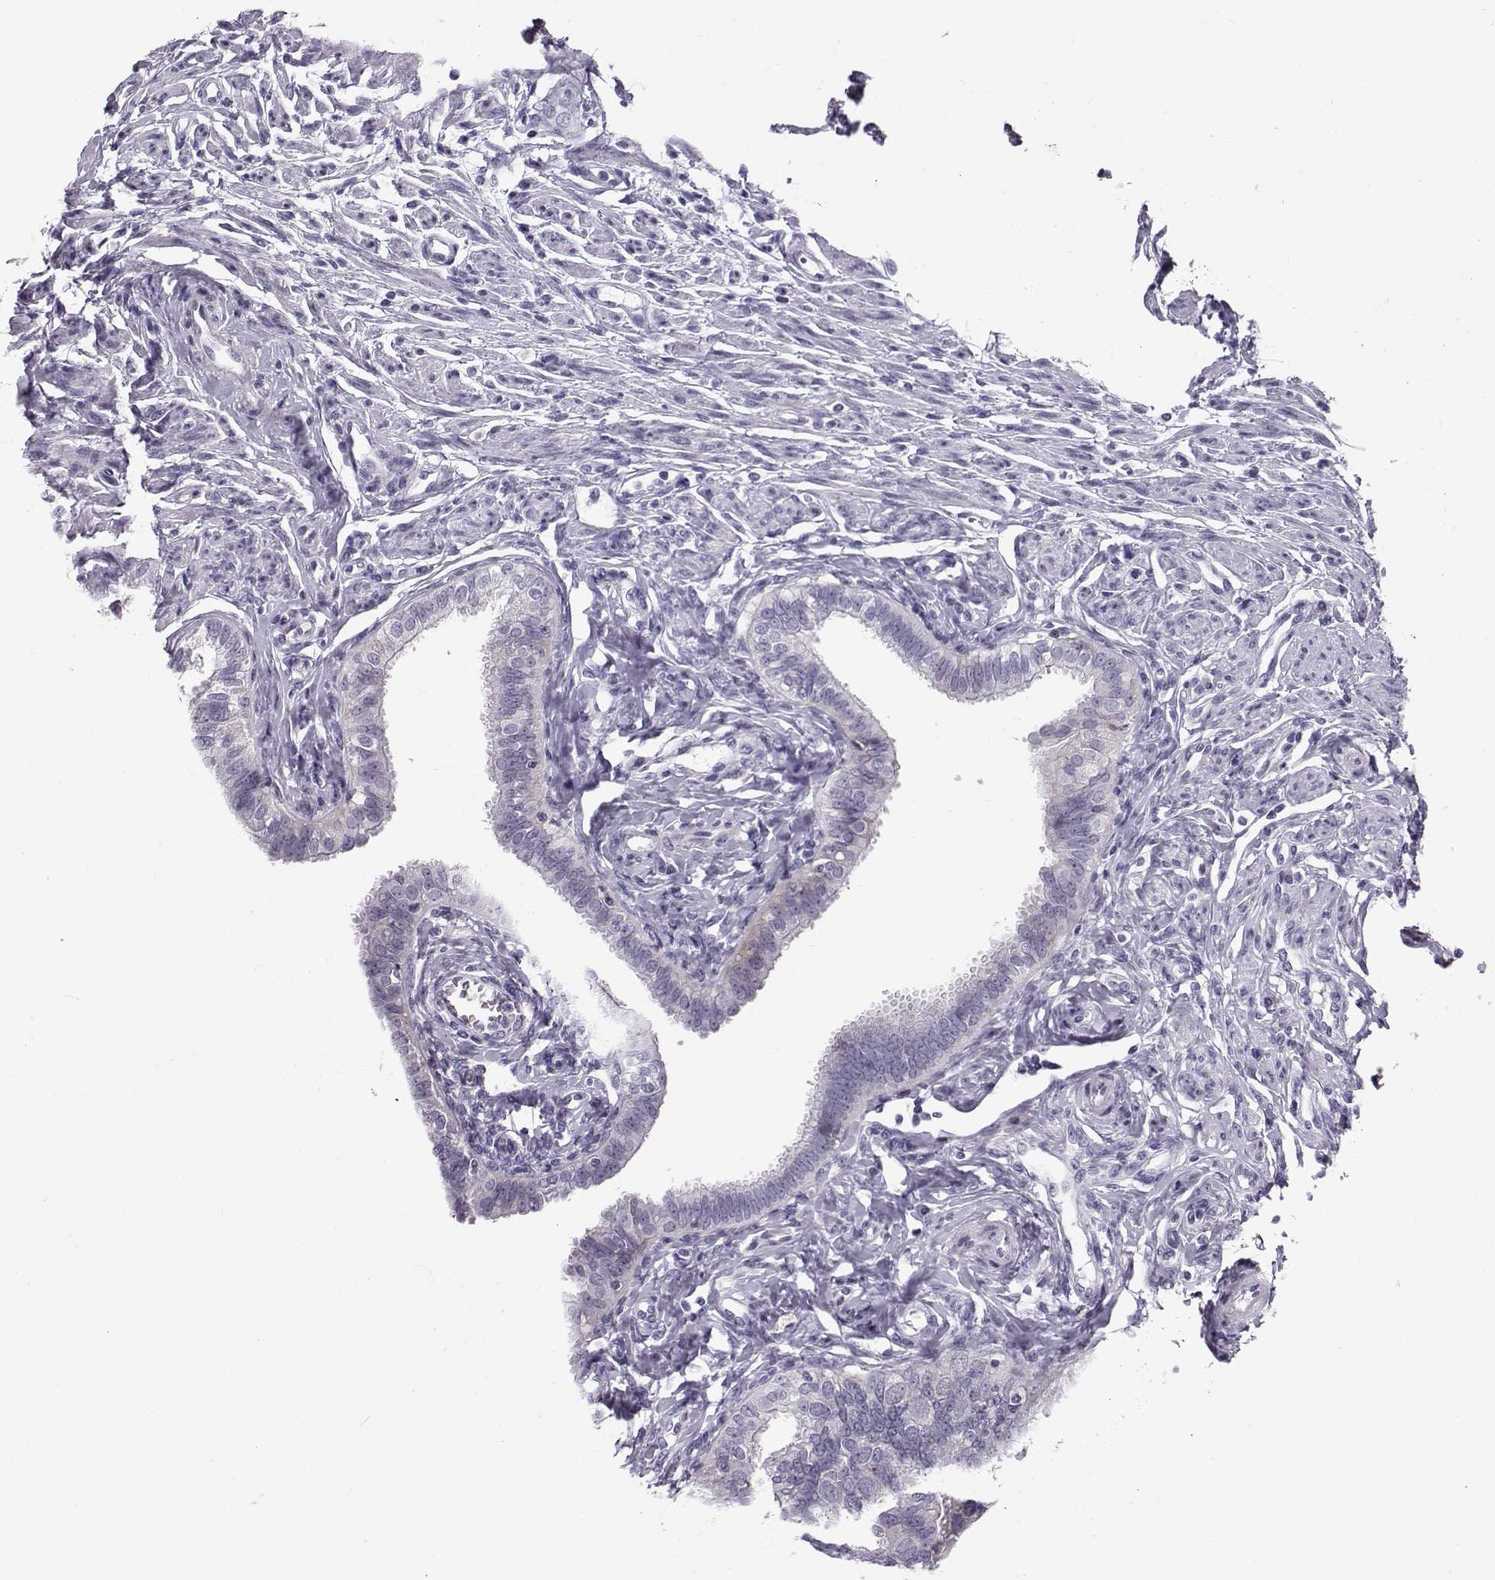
{"staining": {"intensity": "negative", "quantity": "none", "location": "none"}, "tissue": "fallopian tube", "cell_type": "Glandular cells", "image_type": "normal", "snomed": [{"axis": "morphology", "description": "Normal tissue, NOS"}, {"axis": "topography", "description": "Fallopian tube"}], "caption": "Glandular cells show no significant protein staining in benign fallopian tube. Brightfield microscopy of immunohistochemistry stained with DAB (brown) and hematoxylin (blue), captured at high magnification.", "gene": "DMRT3", "patient": {"sex": "female", "age": 54}}